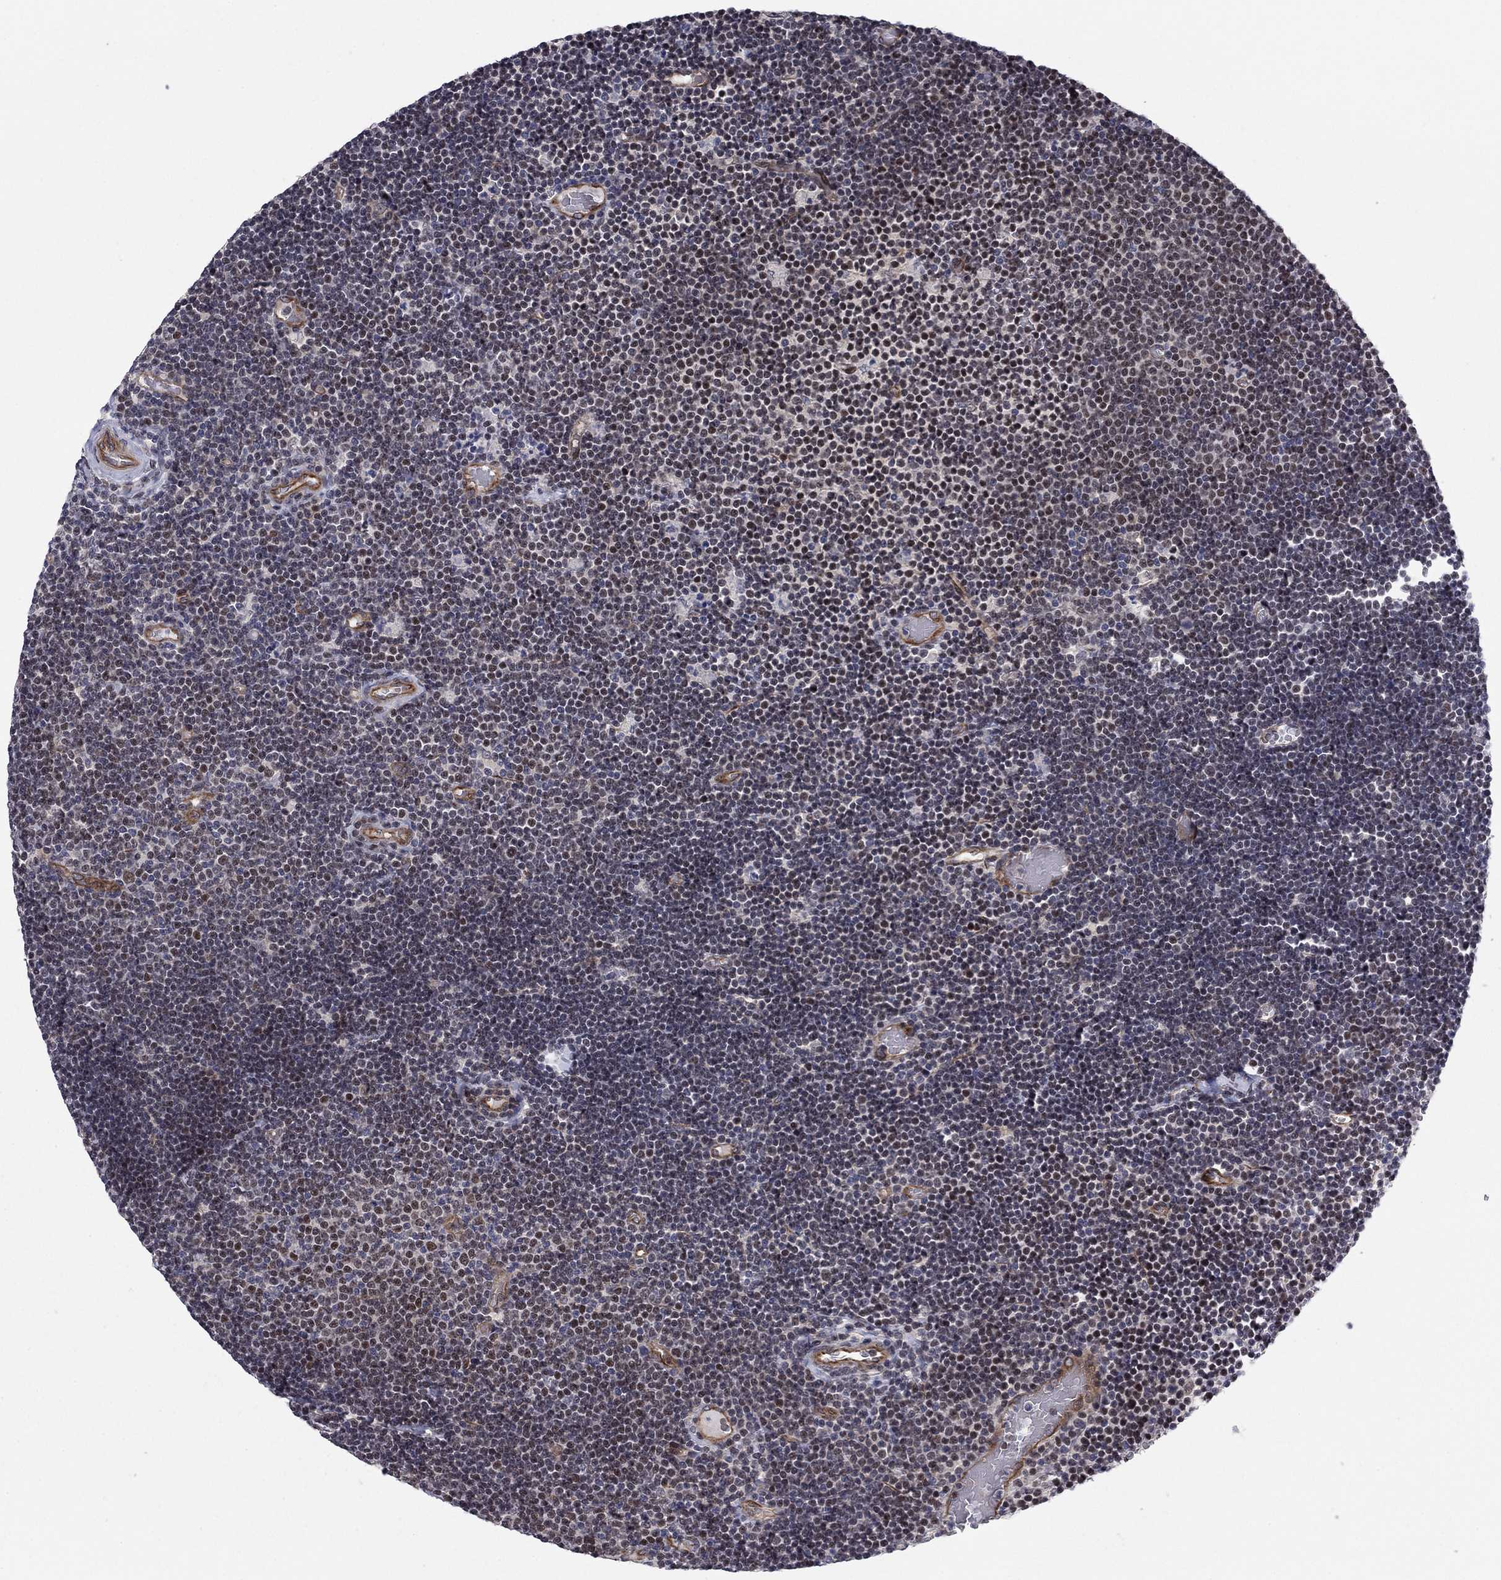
{"staining": {"intensity": "strong", "quantity": "<25%", "location": "nuclear"}, "tissue": "lymphoma", "cell_type": "Tumor cells", "image_type": "cancer", "snomed": [{"axis": "morphology", "description": "Malignant lymphoma, non-Hodgkin's type, Low grade"}, {"axis": "topography", "description": "Brain"}], "caption": "A medium amount of strong nuclear expression is seen in about <25% of tumor cells in malignant lymphoma, non-Hodgkin's type (low-grade) tissue.", "gene": "BCL11A", "patient": {"sex": "female", "age": 66}}